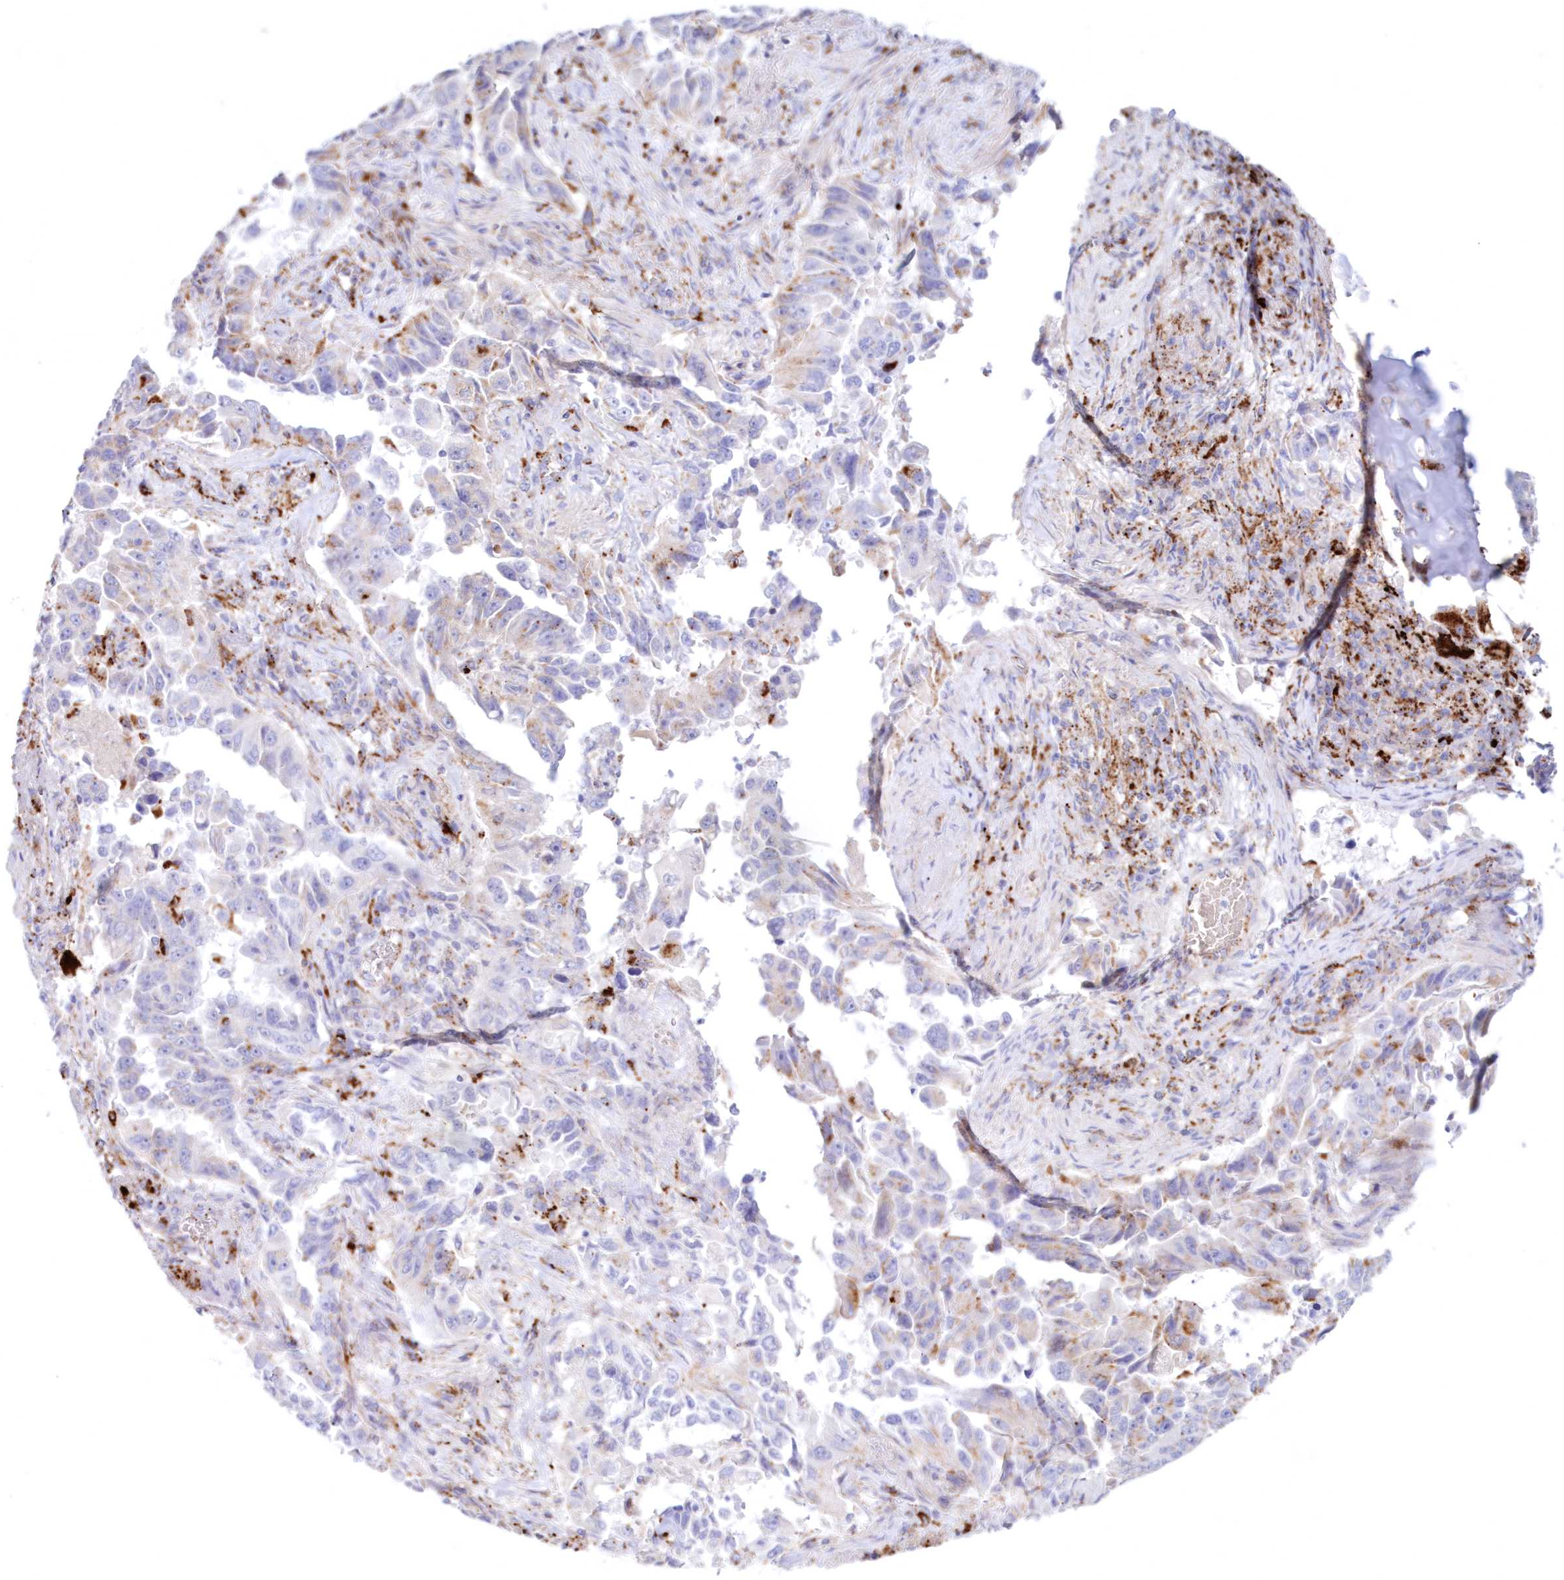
{"staining": {"intensity": "negative", "quantity": "none", "location": "none"}, "tissue": "lung cancer", "cell_type": "Tumor cells", "image_type": "cancer", "snomed": [{"axis": "morphology", "description": "Adenocarcinoma, NOS"}, {"axis": "topography", "description": "Lung"}], "caption": "DAB (3,3'-diaminobenzidine) immunohistochemical staining of lung cancer displays no significant expression in tumor cells.", "gene": "TPP1", "patient": {"sex": "female", "age": 51}}